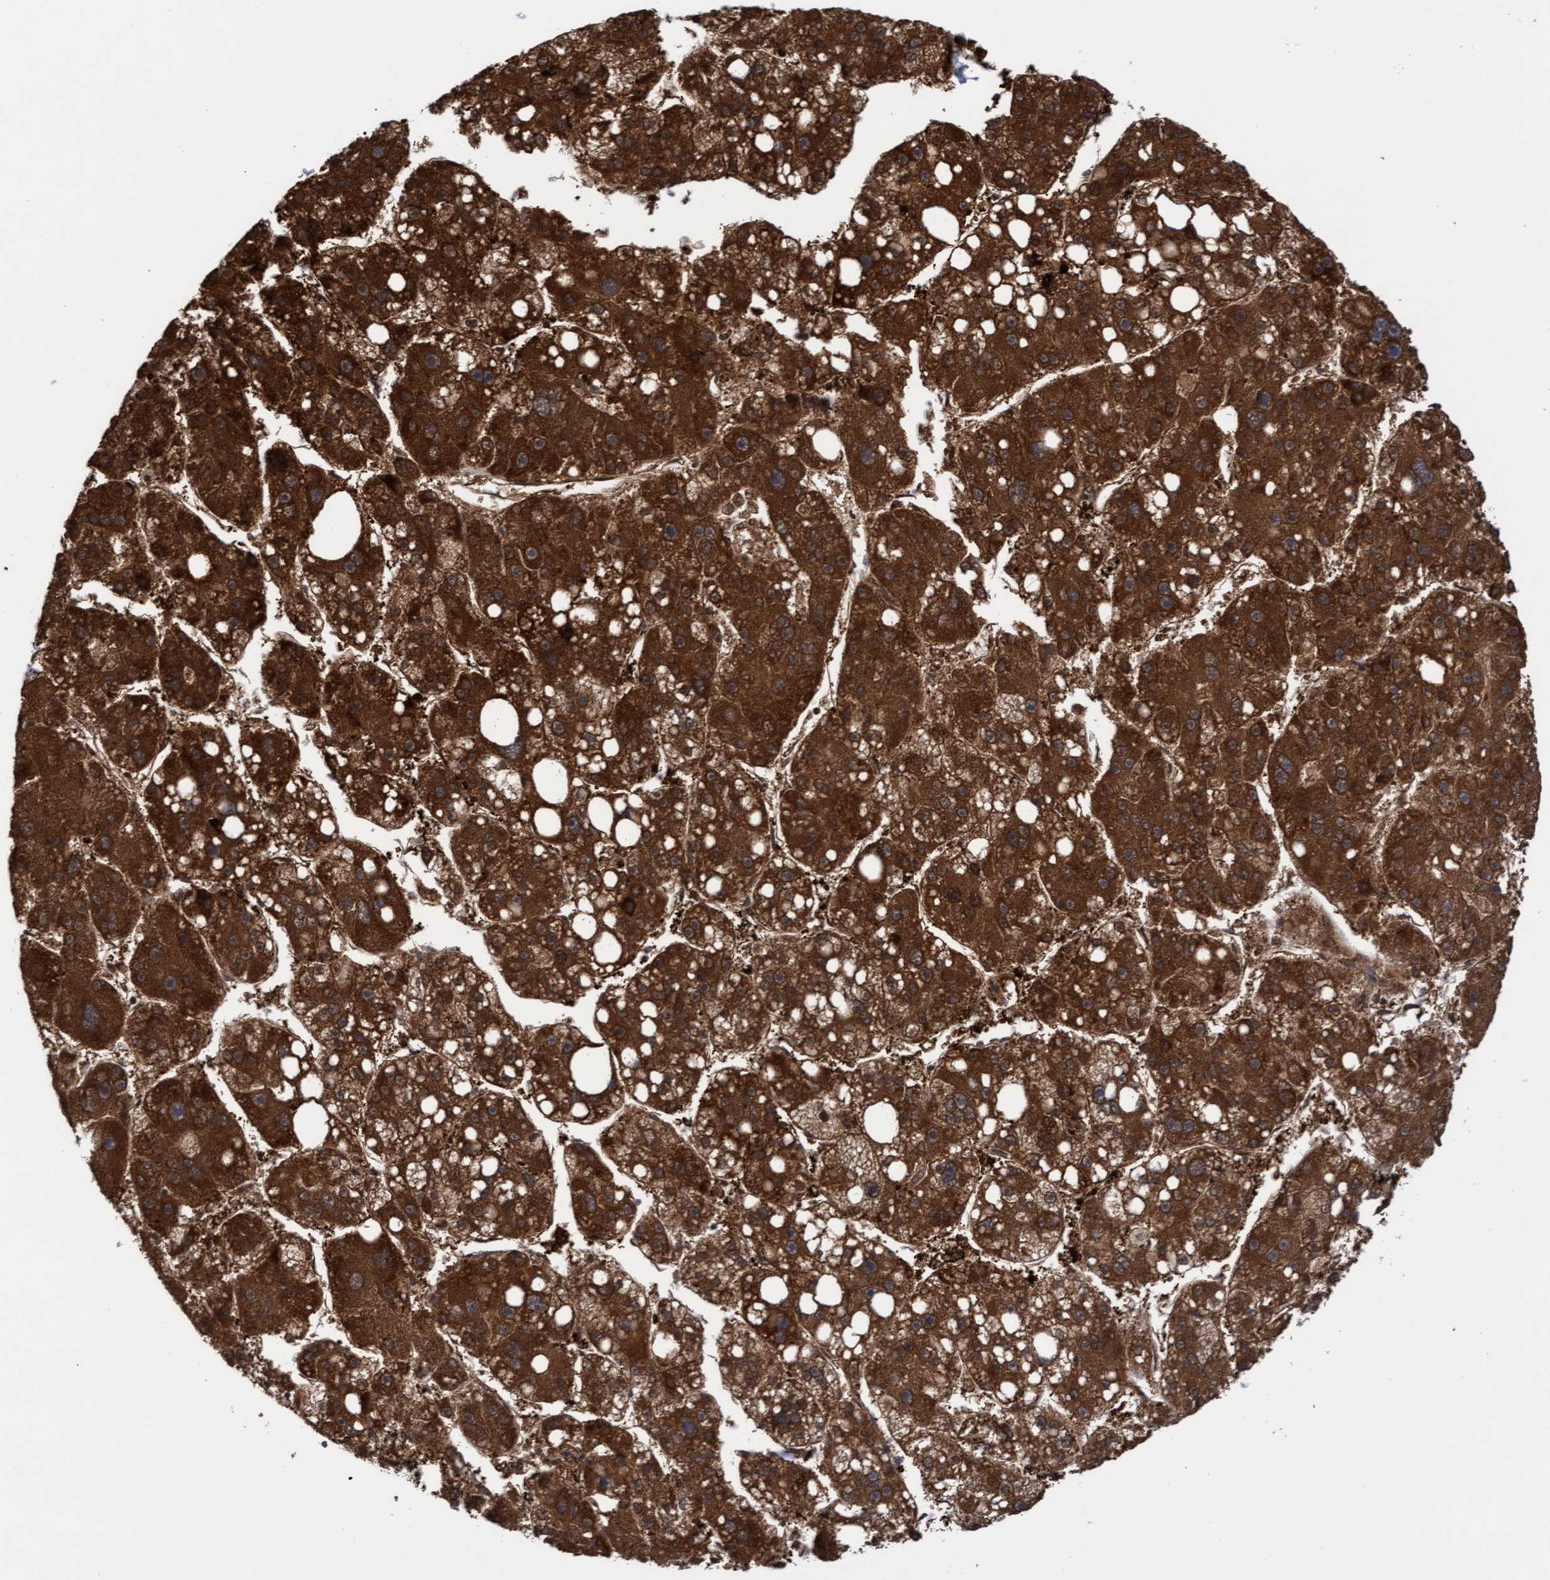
{"staining": {"intensity": "strong", "quantity": ">75%", "location": "cytoplasmic/membranous"}, "tissue": "liver cancer", "cell_type": "Tumor cells", "image_type": "cancer", "snomed": [{"axis": "morphology", "description": "Carcinoma, Hepatocellular, NOS"}, {"axis": "topography", "description": "Liver"}], "caption": "Immunohistochemical staining of human liver hepatocellular carcinoma demonstrates strong cytoplasmic/membranous protein staining in approximately >75% of tumor cells. (DAB IHC, brown staining for protein, blue staining for nuclei).", "gene": "ITFG1", "patient": {"sex": "female", "age": 61}}